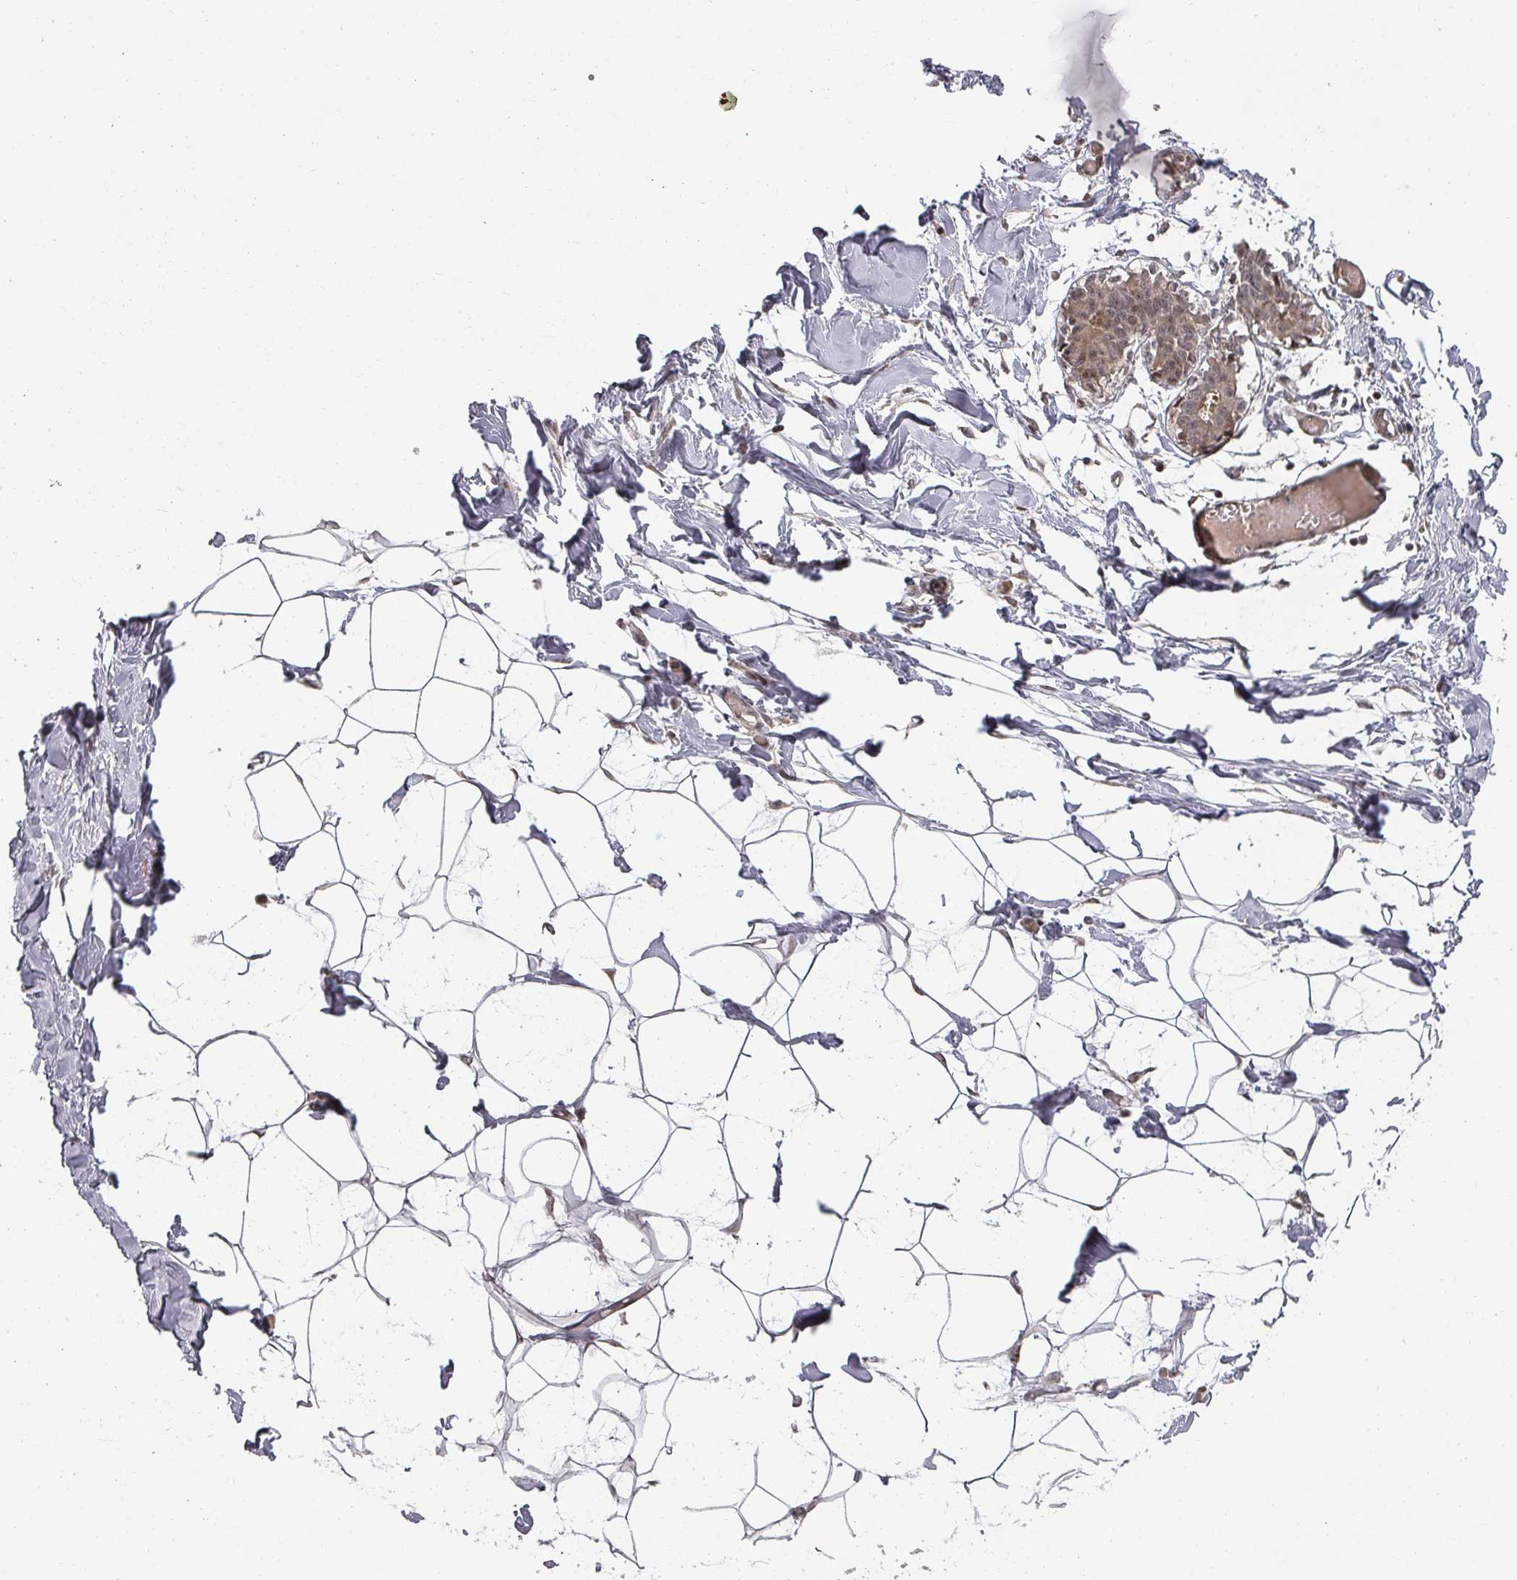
{"staining": {"intensity": "negative", "quantity": "none", "location": "none"}, "tissue": "breast", "cell_type": "Adipocytes", "image_type": "normal", "snomed": [{"axis": "morphology", "description": "Normal tissue, NOS"}, {"axis": "topography", "description": "Breast"}], "caption": "Immunohistochemistry of normal human breast reveals no positivity in adipocytes. The staining was performed using DAB (3,3'-diaminobenzidine) to visualize the protein expression in brown, while the nuclei were stained in blue with hematoxylin (Magnification: 20x).", "gene": "KIF1C", "patient": {"sex": "female", "age": 27}}